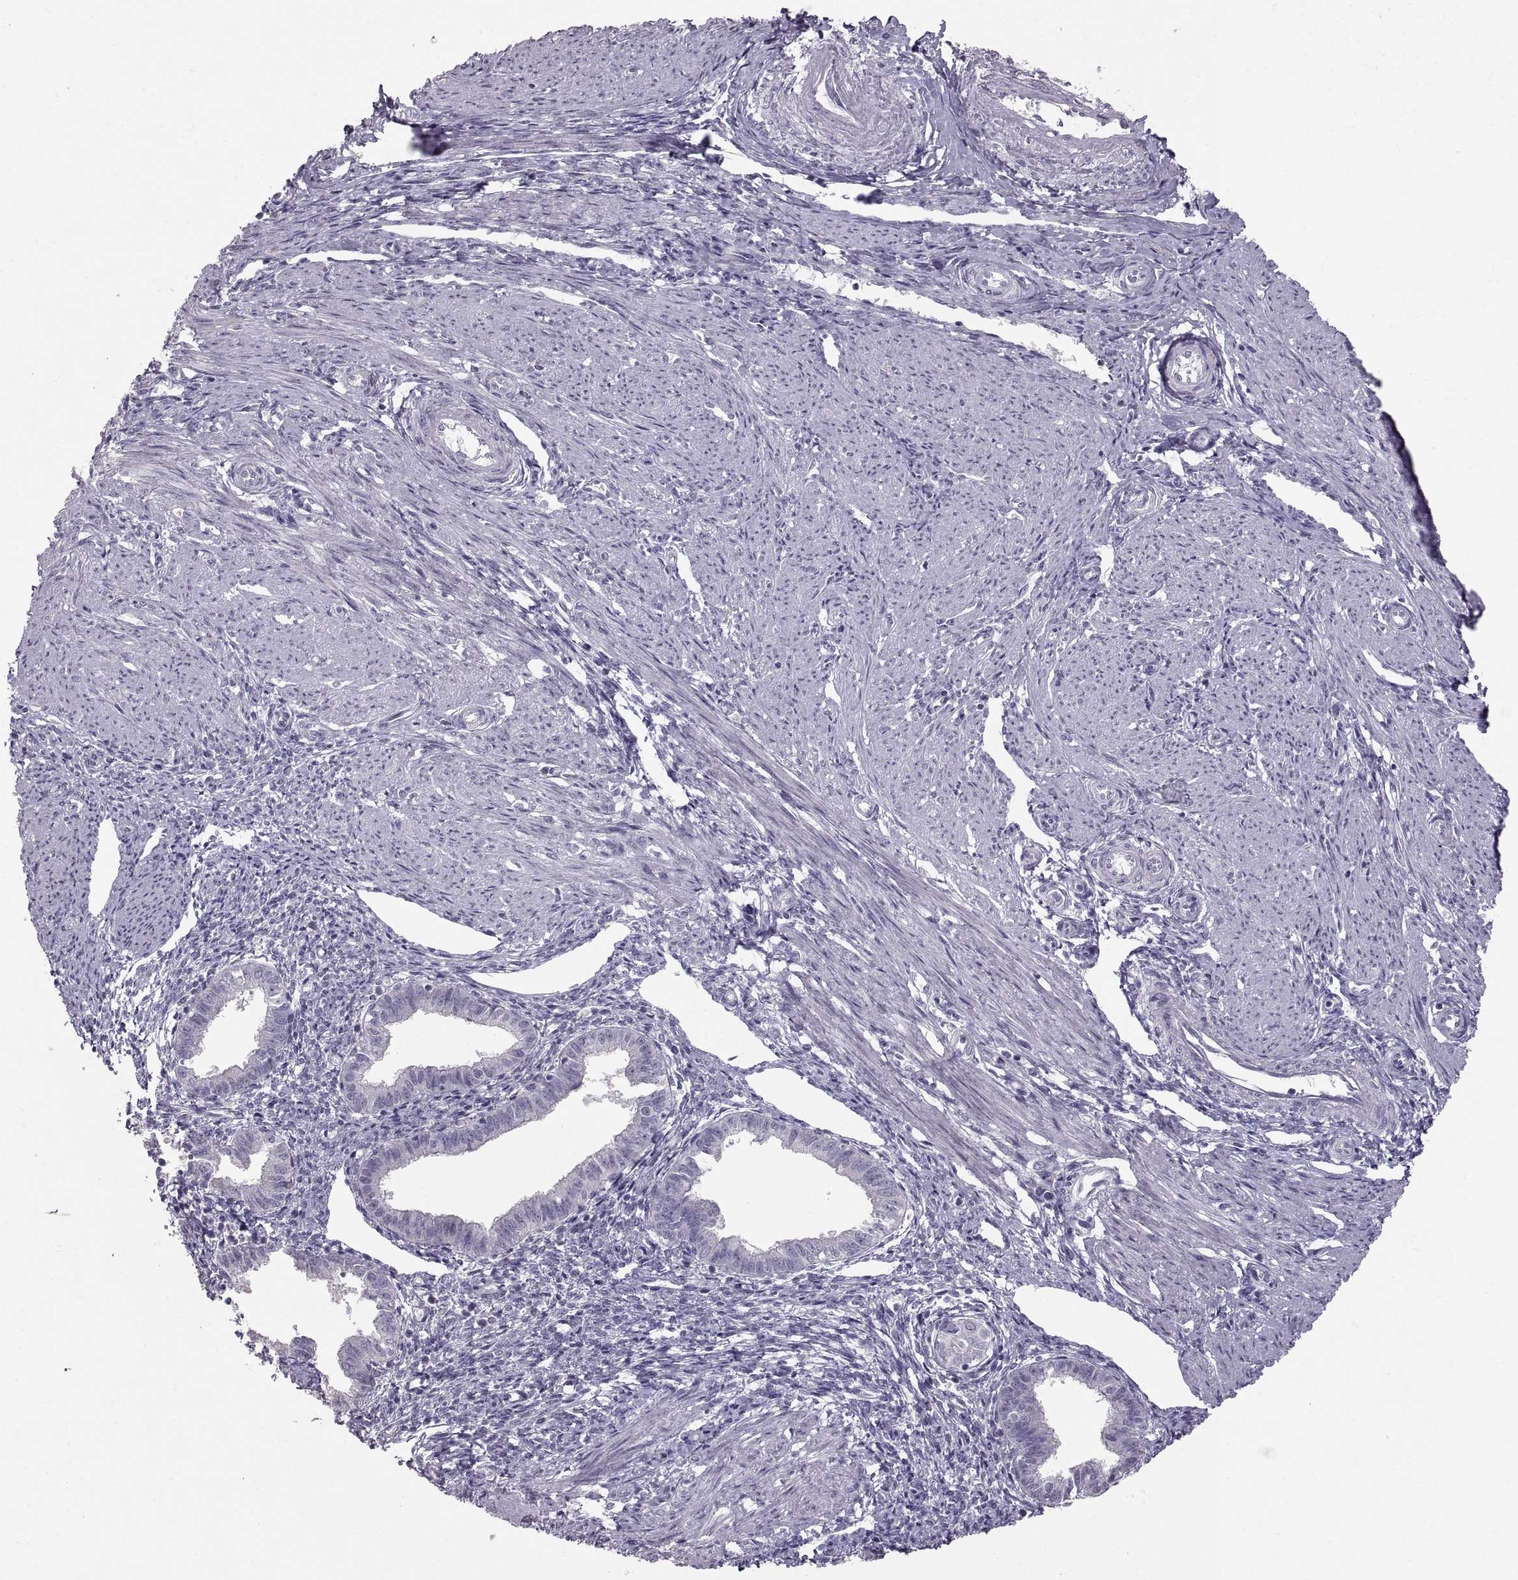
{"staining": {"intensity": "negative", "quantity": "none", "location": "none"}, "tissue": "endometrium", "cell_type": "Cells in endometrial stroma", "image_type": "normal", "snomed": [{"axis": "morphology", "description": "Normal tissue, NOS"}, {"axis": "topography", "description": "Endometrium"}], "caption": "Protein analysis of normal endometrium exhibits no significant staining in cells in endometrial stroma.", "gene": "SPACDR", "patient": {"sex": "female", "age": 37}}